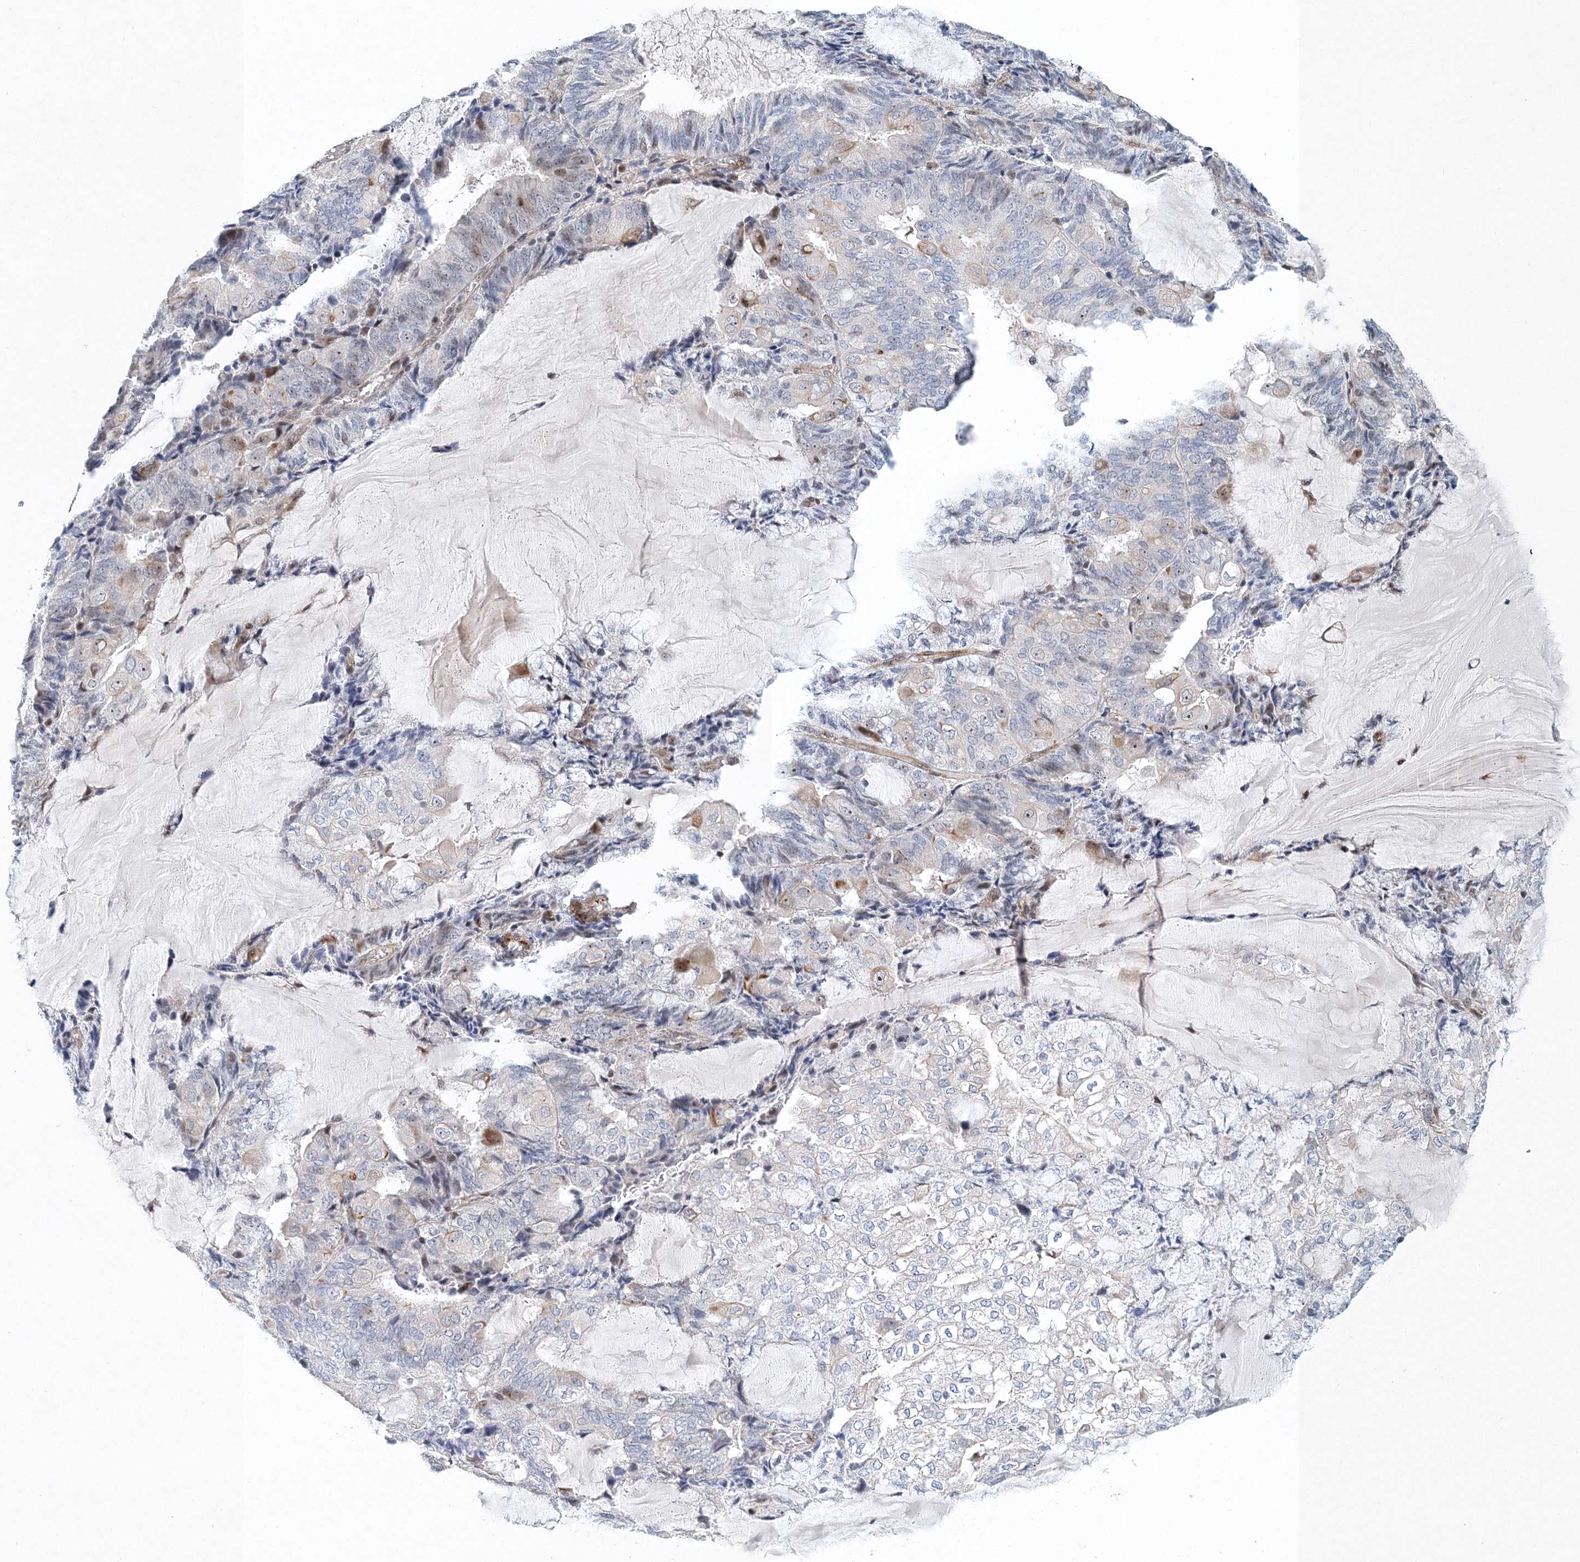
{"staining": {"intensity": "weak", "quantity": "<25%", "location": "nuclear"}, "tissue": "endometrial cancer", "cell_type": "Tumor cells", "image_type": "cancer", "snomed": [{"axis": "morphology", "description": "Adenocarcinoma, NOS"}, {"axis": "topography", "description": "Endometrium"}], "caption": "Immunohistochemistry histopathology image of neoplastic tissue: endometrial cancer (adenocarcinoma) stained with DAB reveals no significant protein staining in tumor cells. Nuclei are stained in blue.", "gene": "UIMC1", "patient": {"sex": "female", "age": 81}}